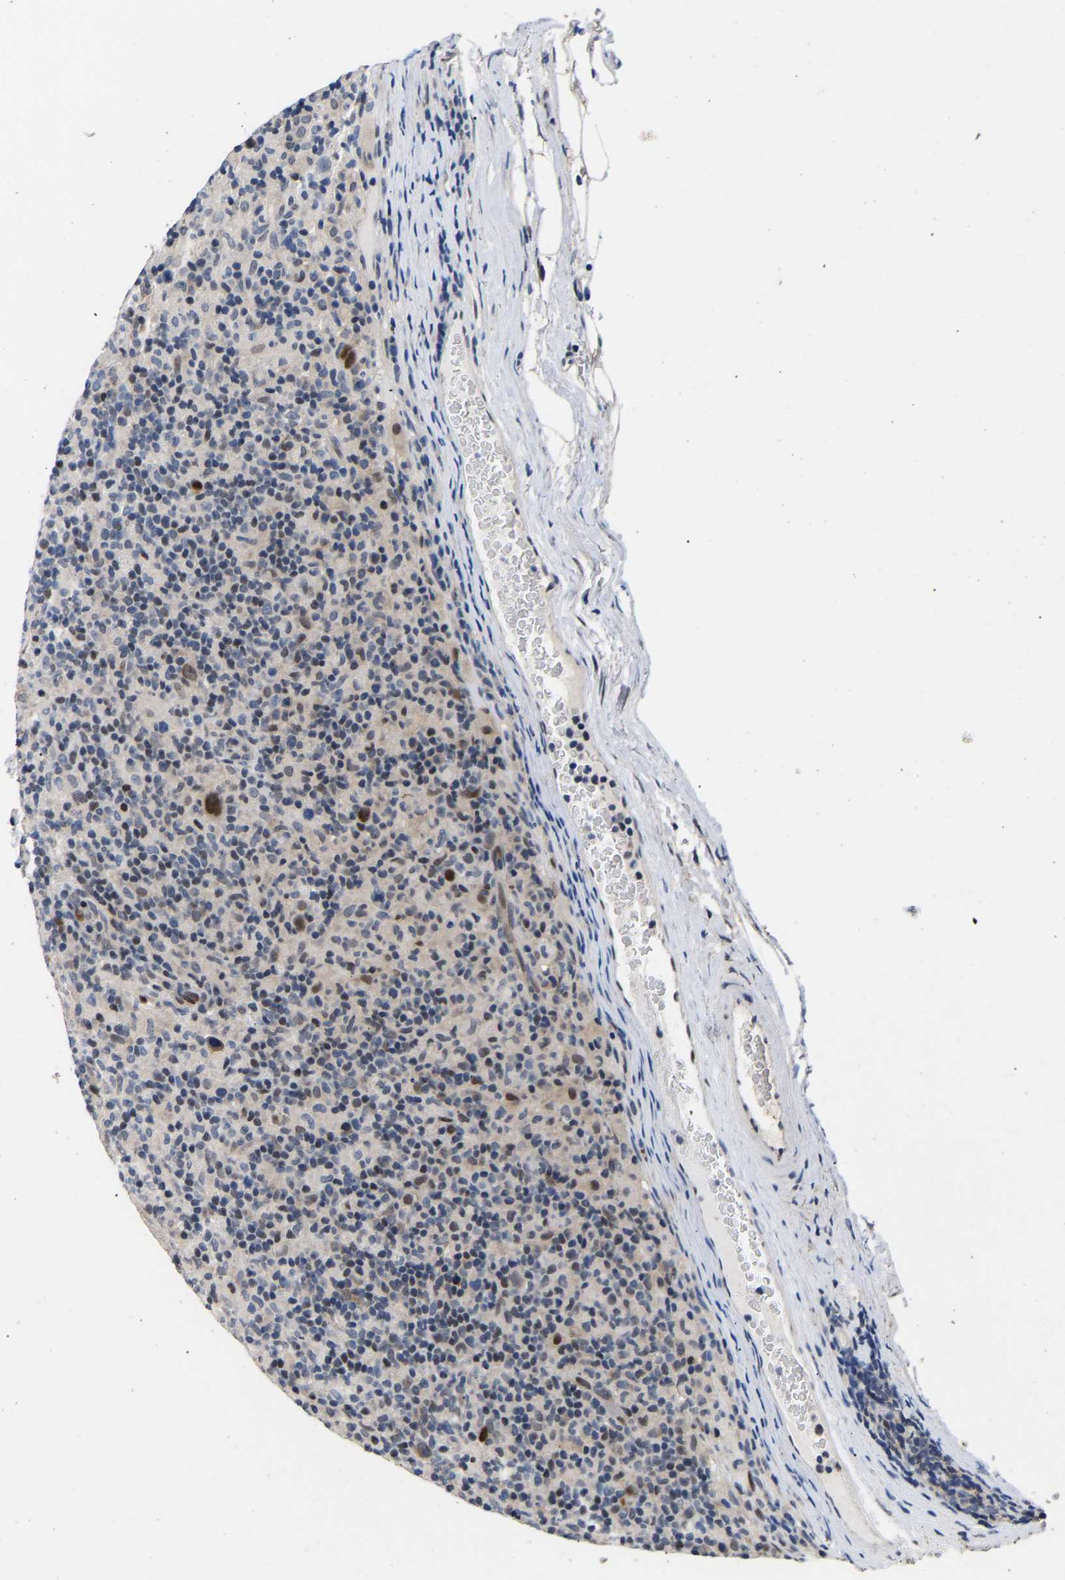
{"staining": {"intensity": "moderate", "quantity": "25%-75%", "location": "nuclear"}, "tissue": "lymphoma", "cell_type": "Tumor cells", "image_type": "cancer", "snomed": [{"axis": "morphology", "description": "Hodgkin's disease, NOS"}, {"axis": "topography", "description": "Lymph node"}], "caption": "Lymphoma stained for a protein shows moderate nuclear positivity in tumor cells.", "gene": "PTRHD1", "patient": {"sex": "male", "age": 70}}